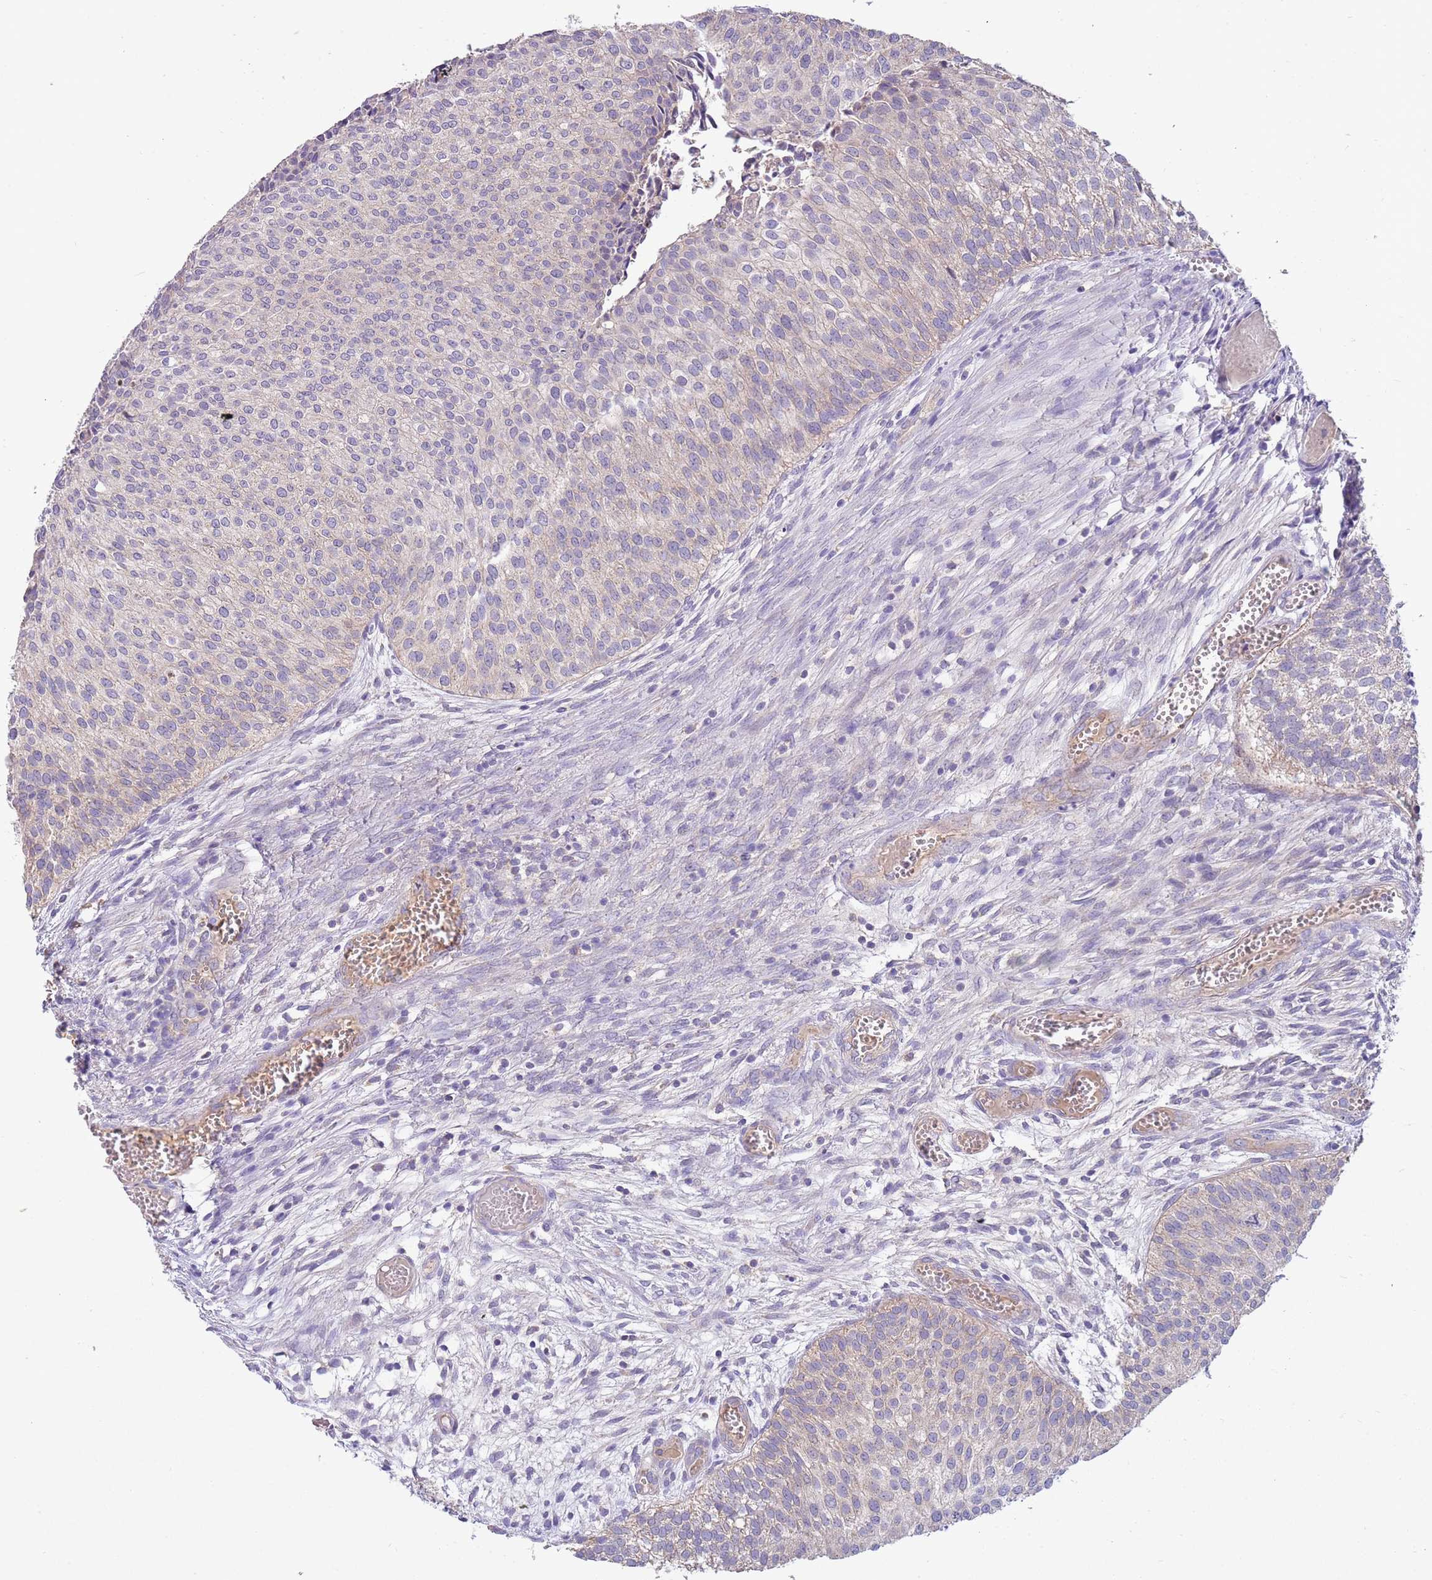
{"staining": {"intensity": "negative", "quantity": "none", "location": "none"}, "tissue": "urothelial cancer", "cell_type": "Tumor cells", "image_type": "cancer", "snomed": [{"axis": "morphology", "description": "Urothelial carcinoma, Low grade"}, {"axis": "topography", "description": "Urinary bladder"}], "caption": "Image shows no significant protein staining in tumor cells of urothelial cancer.", "gene": "TRMO", "patient": {"sex": "male", "age": 84}}